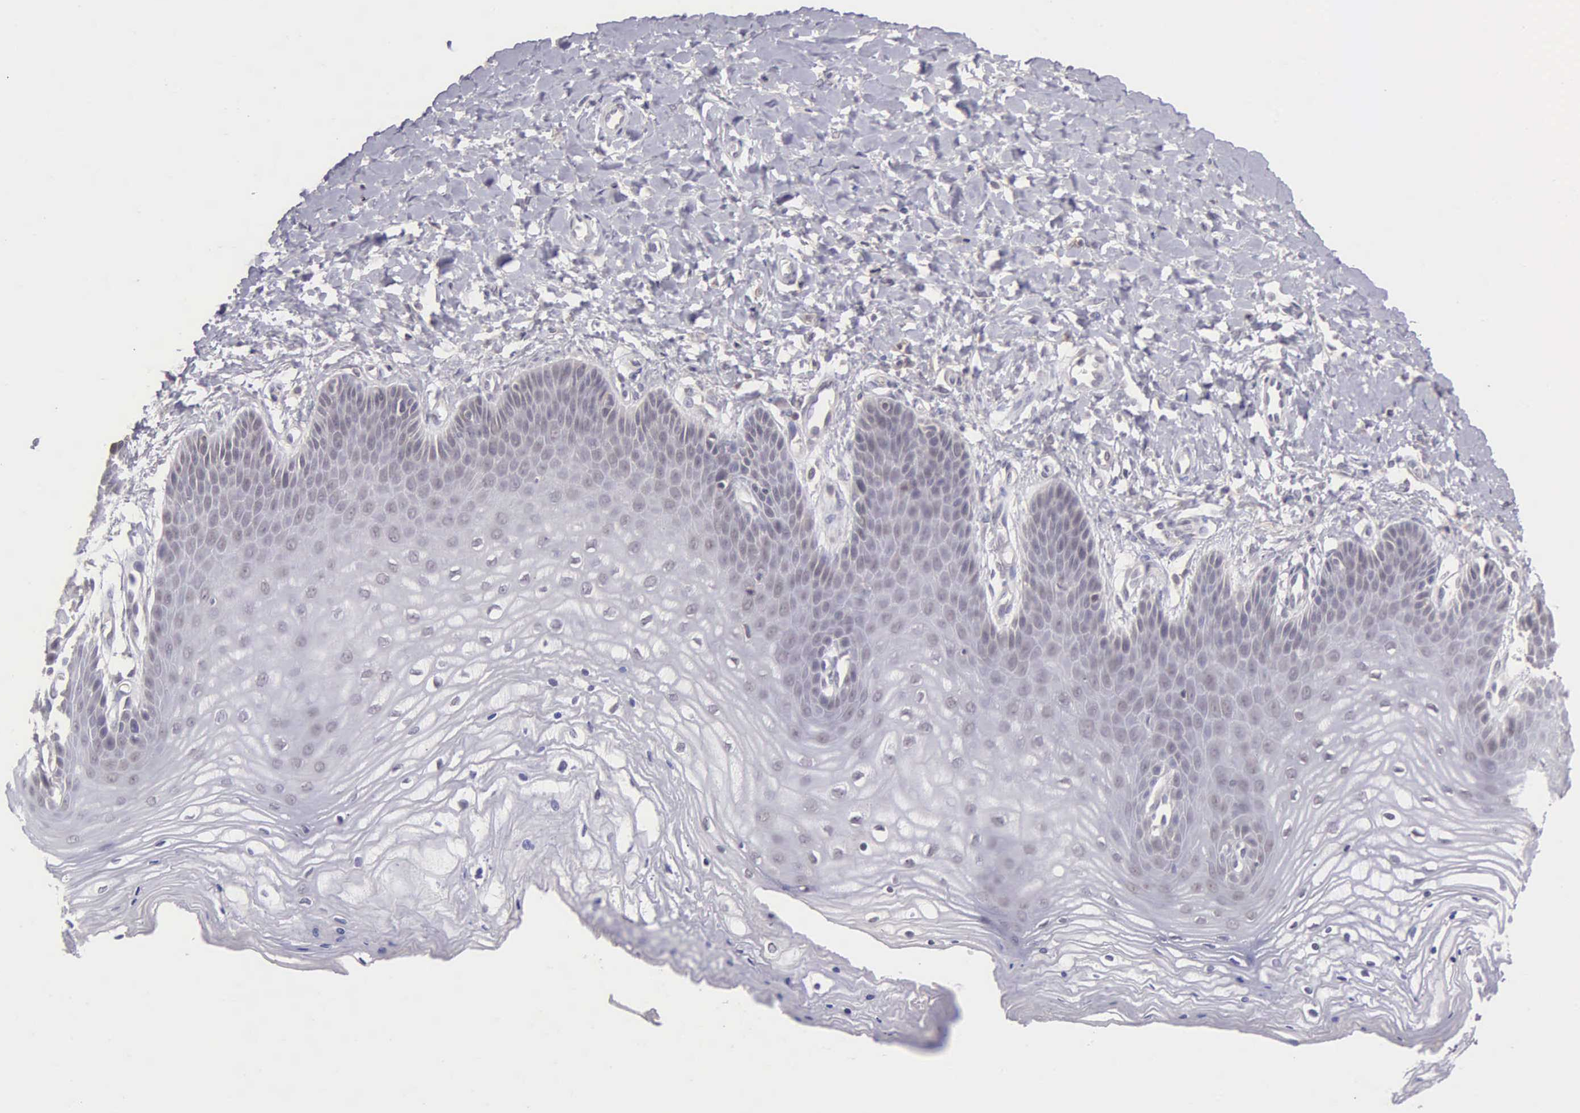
{"staining": {"intensity": "negative", "quantity": "none", "location": "none"}, "tissue": "vagina", "cell_type": "Squamous epithelial cells", "image_type": "normal", "snomed": [{"axis": "morphology", "description": "Normal tissue, NOS"}, {"axis": "topography", "description": "Vagina"}], "caption": "High magnification brightfield microscopy of normal vagina stained with DAB (brown) and counterstained with hematoxylin (blue): squamous epithelial cells show no significant expression. Nuclei are stained in blue.", "gene": "BRD1", "patient": {"sex": "female", "age": 68}}